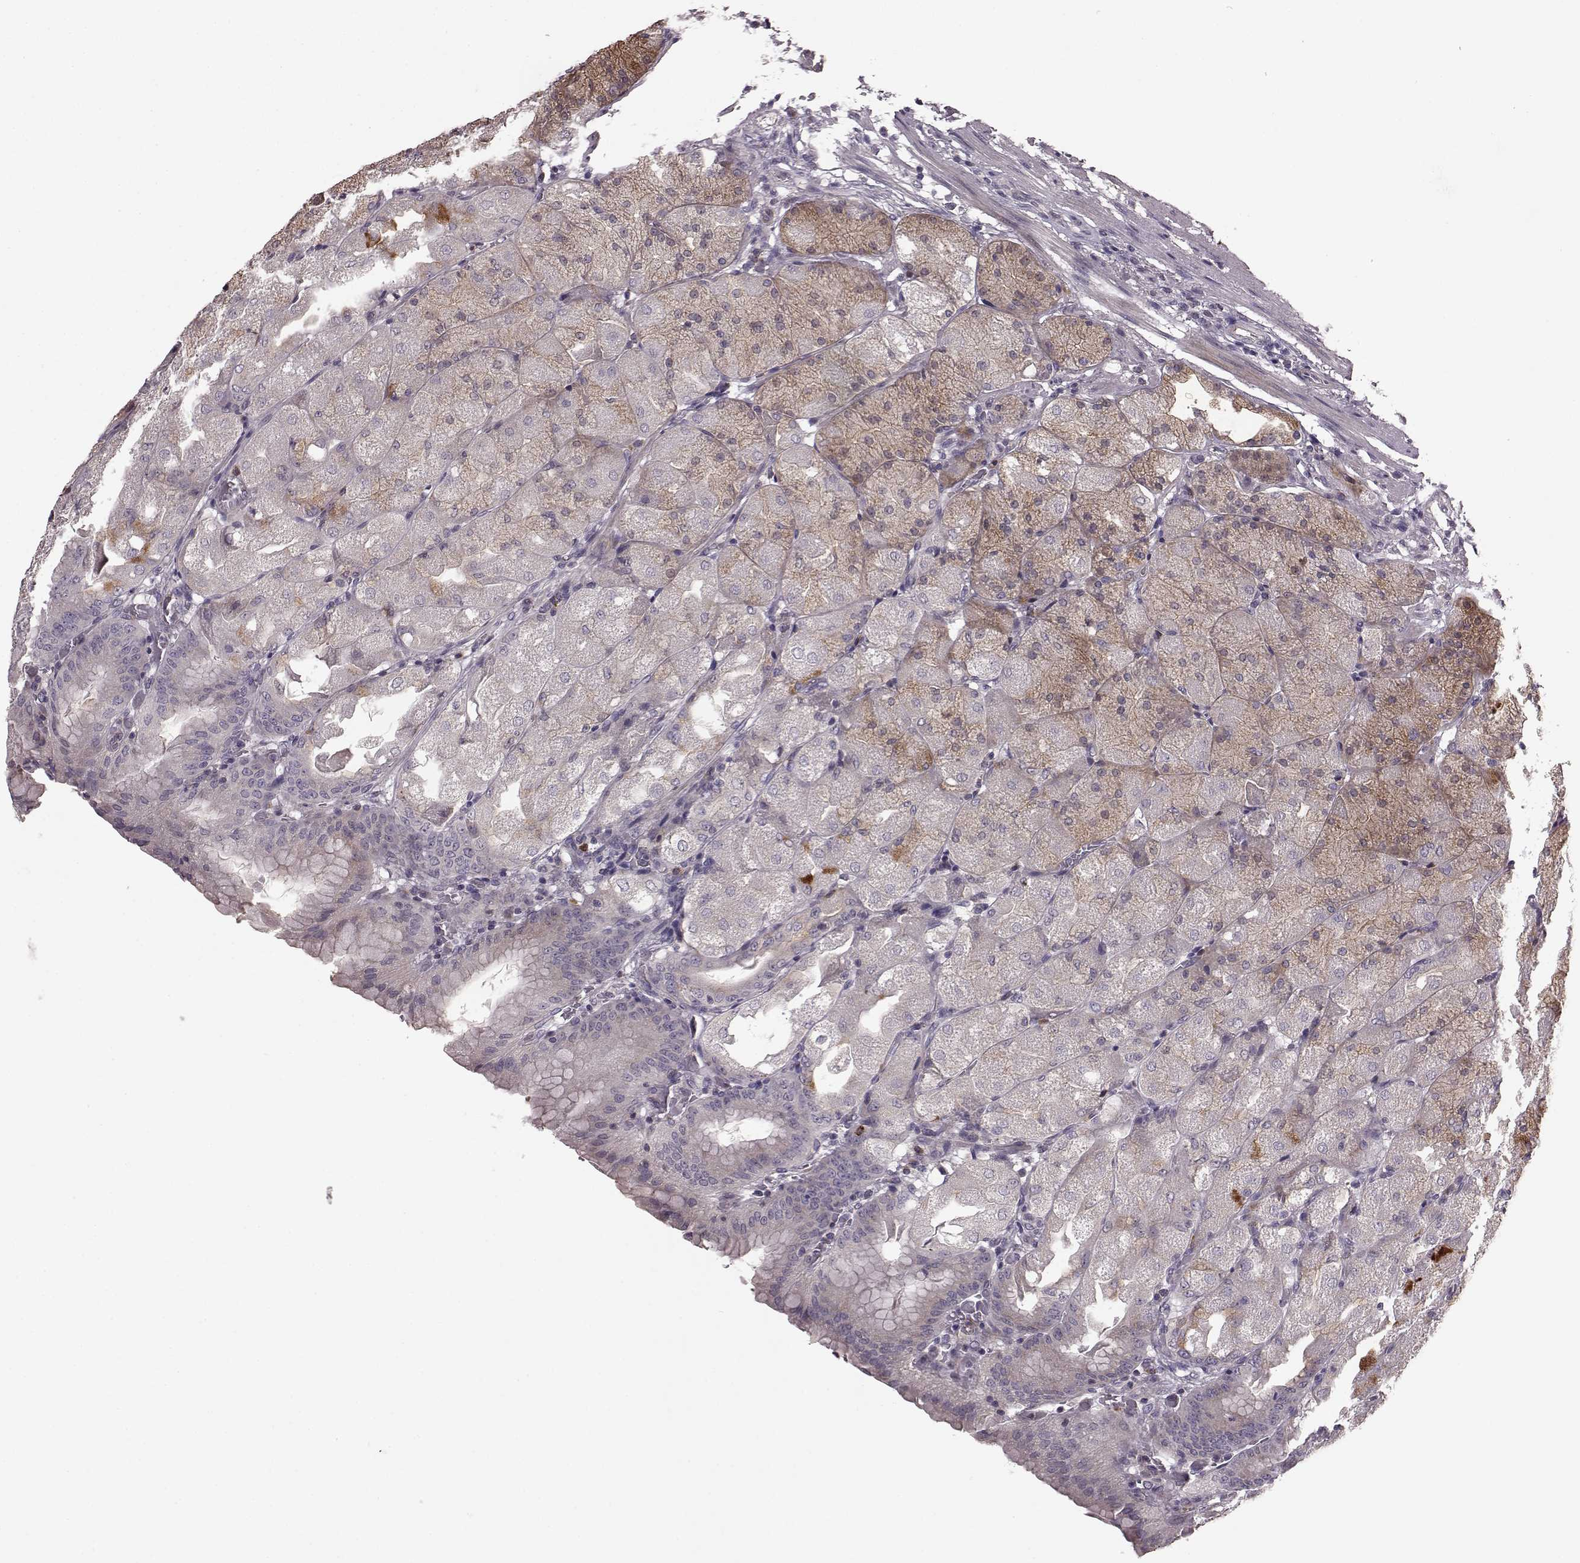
{"staining": {"intensity": "moderate", "quantity": "25%-75%", "location": "cytoplasmic/membranous"}, "tissue": "stomach", "cell_type": "Glandular cells", "image_type": "normal", "snomed": [{"axis": "morphology", "description": "Normal tissue, NOS"}, {"axis": "topography", "description": "Stomach, upper"}, {"axis": "topography", "description": "Stomach"}, {"axis": "topography", "description": "Stomach, lower"}], "caption": "A photomicrograph of human stomach stained for a protein displays moderate cytoplasmic/membranous brown staining in glandular cells.", "gene": "SLC52A3", "patient": {"sex": "male", "age": 62}}